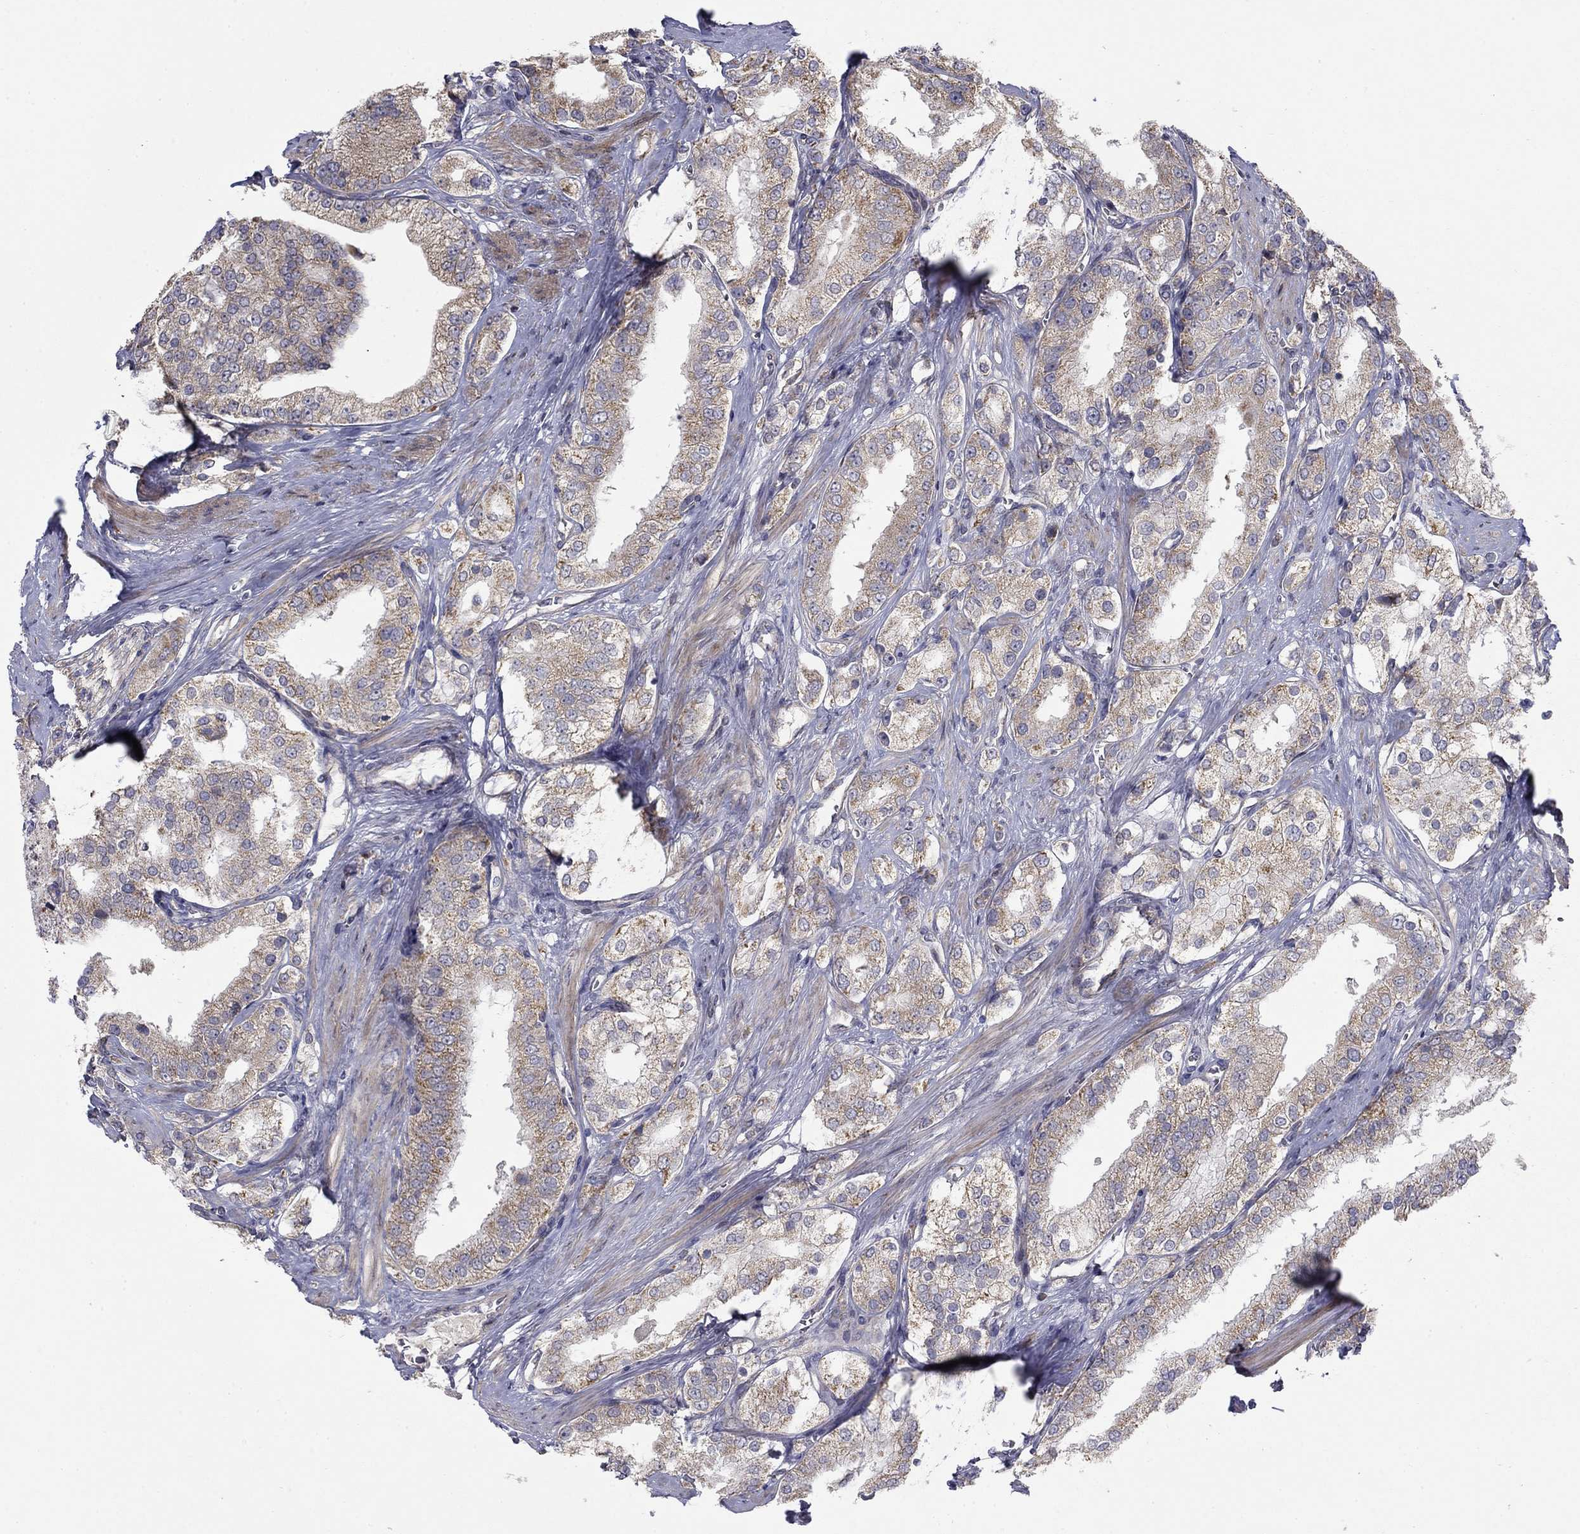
{"staining": {"intensity": "weak", "quantity": "<25%", "location": "cytoplasmic/membranous"}, "tissue": "prostate cancer", "cell_type": "Tumor cells", "image_type": "cancer", "snomed": [{"axis": "morphology", "description": "Adenocarcinoma, NOS"}, {"axis": "topography", "description": "Prostate and seminal vesicle, NOS"}, {"axis": "topography", "description": "Prostate"}], "caption": "Immunohistochemistry photomicrograph of prostate cancer (adenocarcinoma) stained for a protein (brown), which exhibits no positivity in tumor cells.", "gene": "MMAA", "patient": {"sex": "male", "age": 67}}